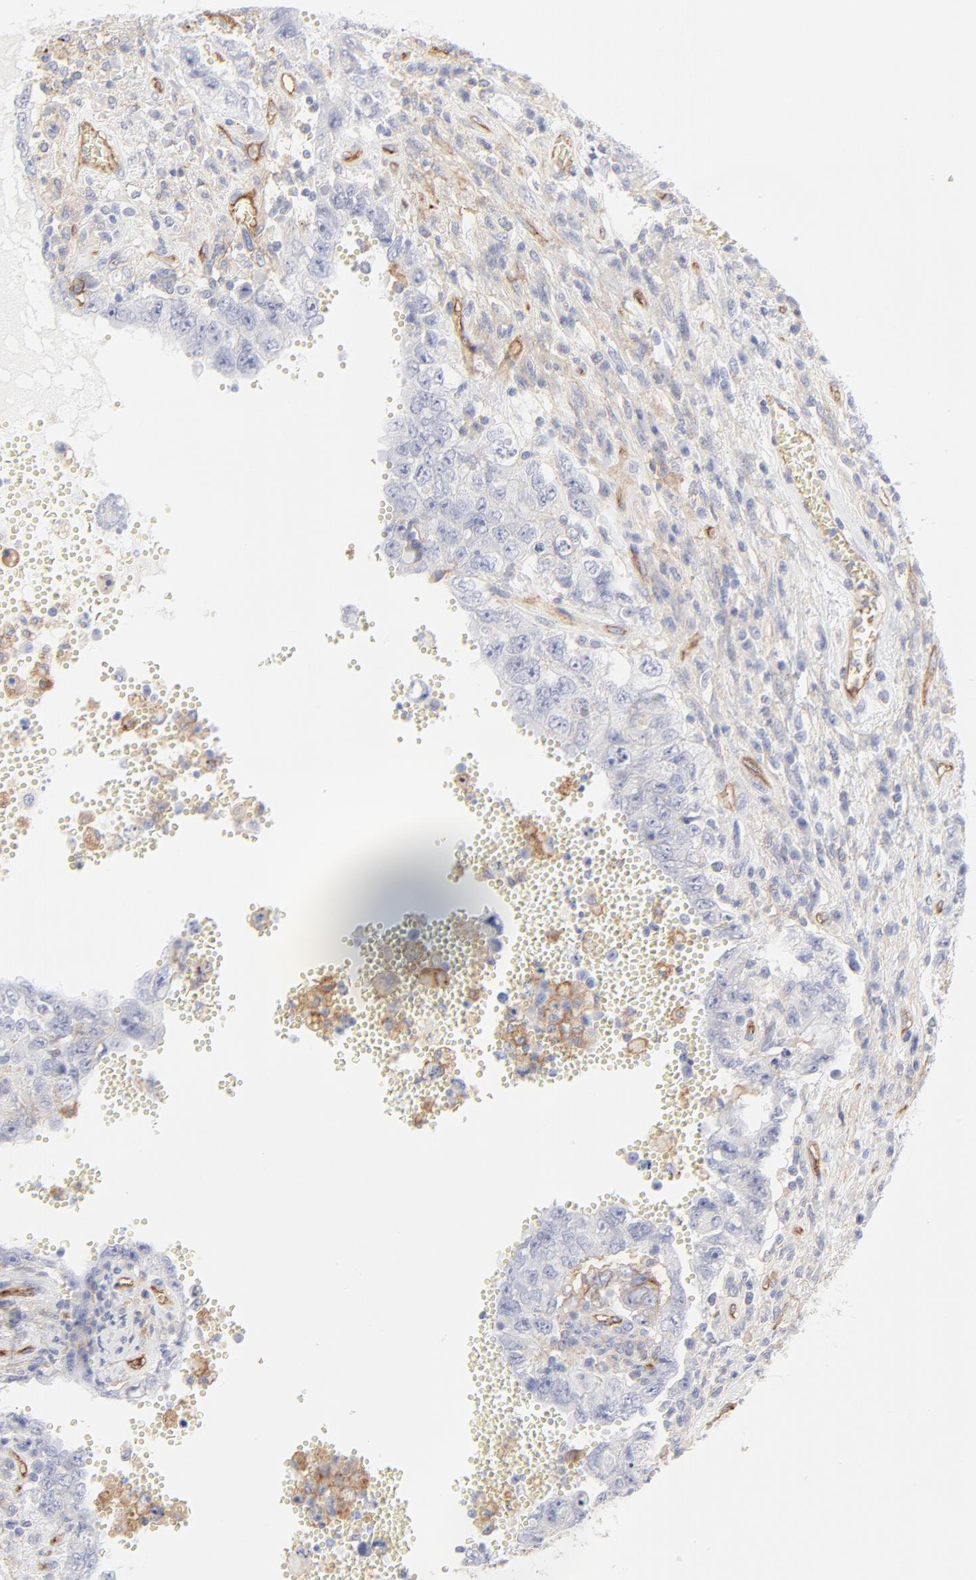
{"staining": {"intensity": "negative", "quantity": "none", "location": "none"}, "tissue": "testis cancer", "cell_type": "Tumor cells", "image_type": "cancer", "snomed": [{"axis": "morphology", "description": "Carcinoma, Embryonal, NOS"}, {"axis": "topography", "description": "Testis"}], "caption": "Immunohistochemical staining of testis embryonal carcinoma reveals no significant positivity in tumor cells. Brightfield microscopy of immunohistochemistry stained with DAB (3,3'-diaminobenzidine) (brown) and hematoxylin (blue), captured at high magnification.", "gene": "ITGA5", "patient": {"sex": "male", "age": 26}}